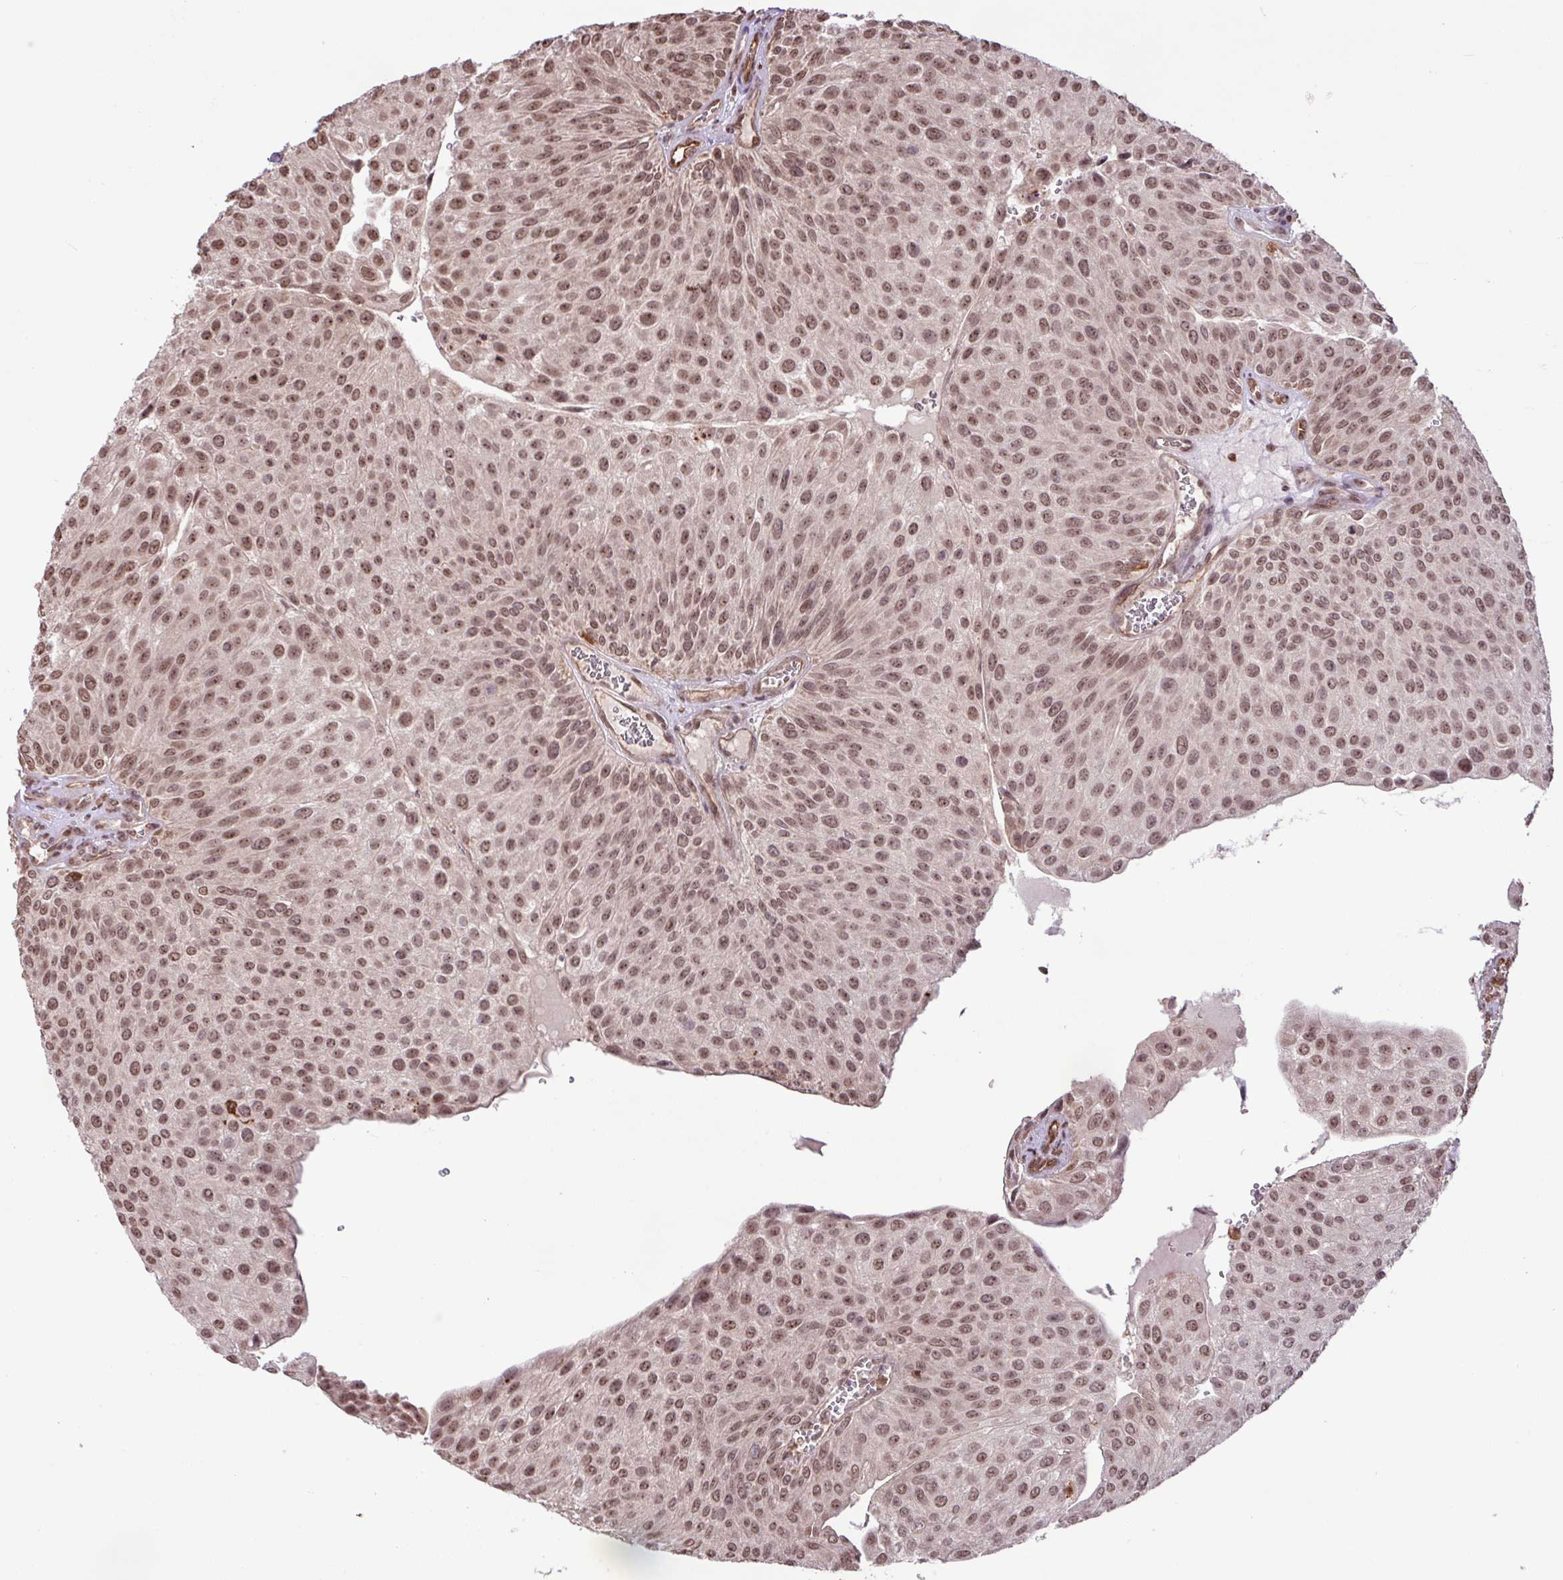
{"staining": {"intensity": "moderate", "quantity": ">75%", "location": "nuclear"}, "tissue": "urothelial cancer", "cell_type": "Tumor cells", "image_type": "cancer", "snomed": [{"axis": "morphology", "description": "Urothelial carcinoma, NOS"}, {"axis": "topography", "description": "Urinary bladder"}], "caption": "Urothelial cancer stained with a brown dye demonstrates moderate nuclear positive staining in approximately >75% of tumor cells.", "gene": "GON7", "patient": {"sex": "male", "age": 67}}